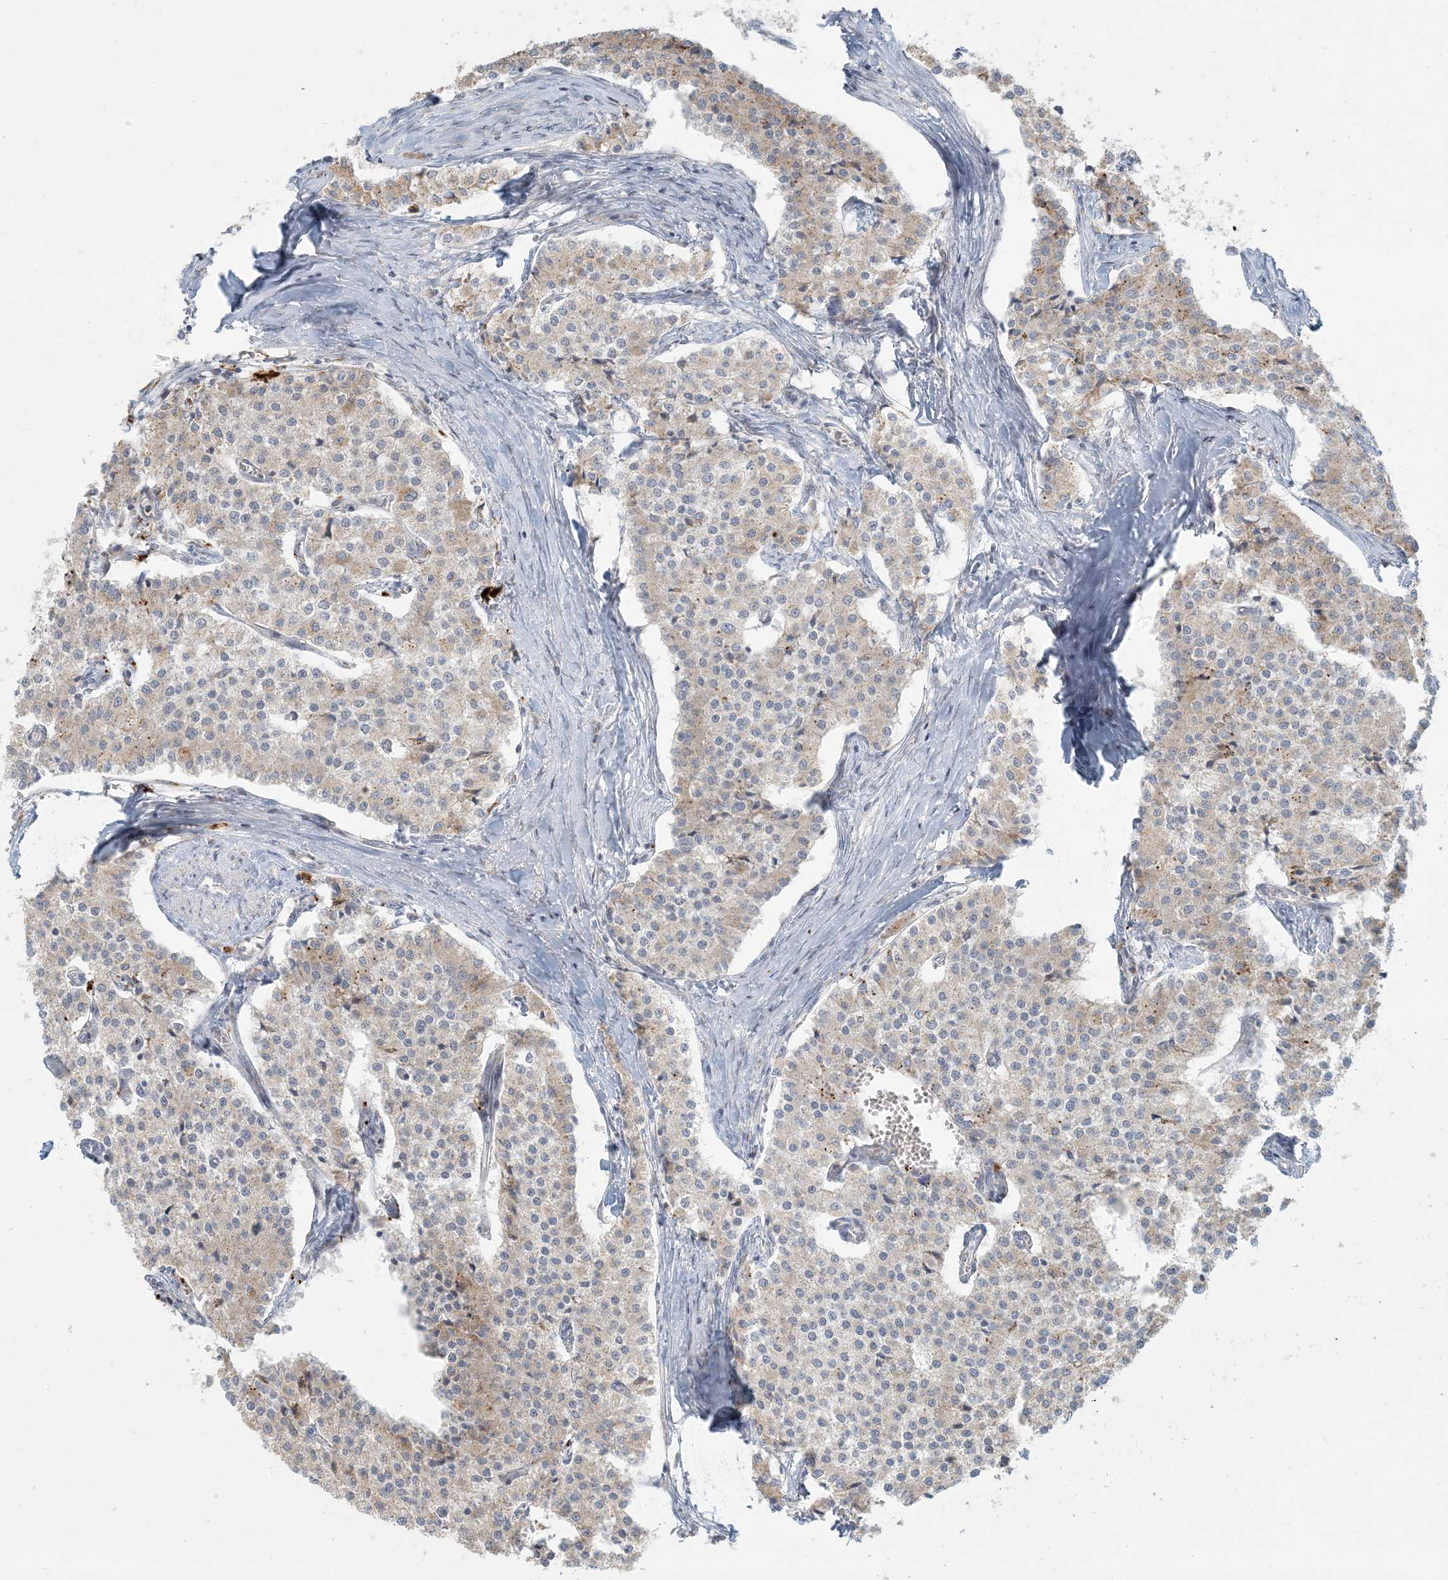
{"staining": {"intensity": "weak", "quantity": "<25%", "location": "cytoplasmic/membranous"}, "tissue": "carcinoid", "cell_type": "Tumor cells", "image_type": "cancer", "snomed": [{"axis": "morphology", "description": "Carcinoid, malignant, NOS"}, {"axis": "topography", "description": "Colon"}], "caption": "Immunohistochemical staining of carcinoid displays no significant staining in tumor cells. (DAB IHC, high magnification).", "gene": "MCAT", "patient": {"sex": "female", "age": 52}}